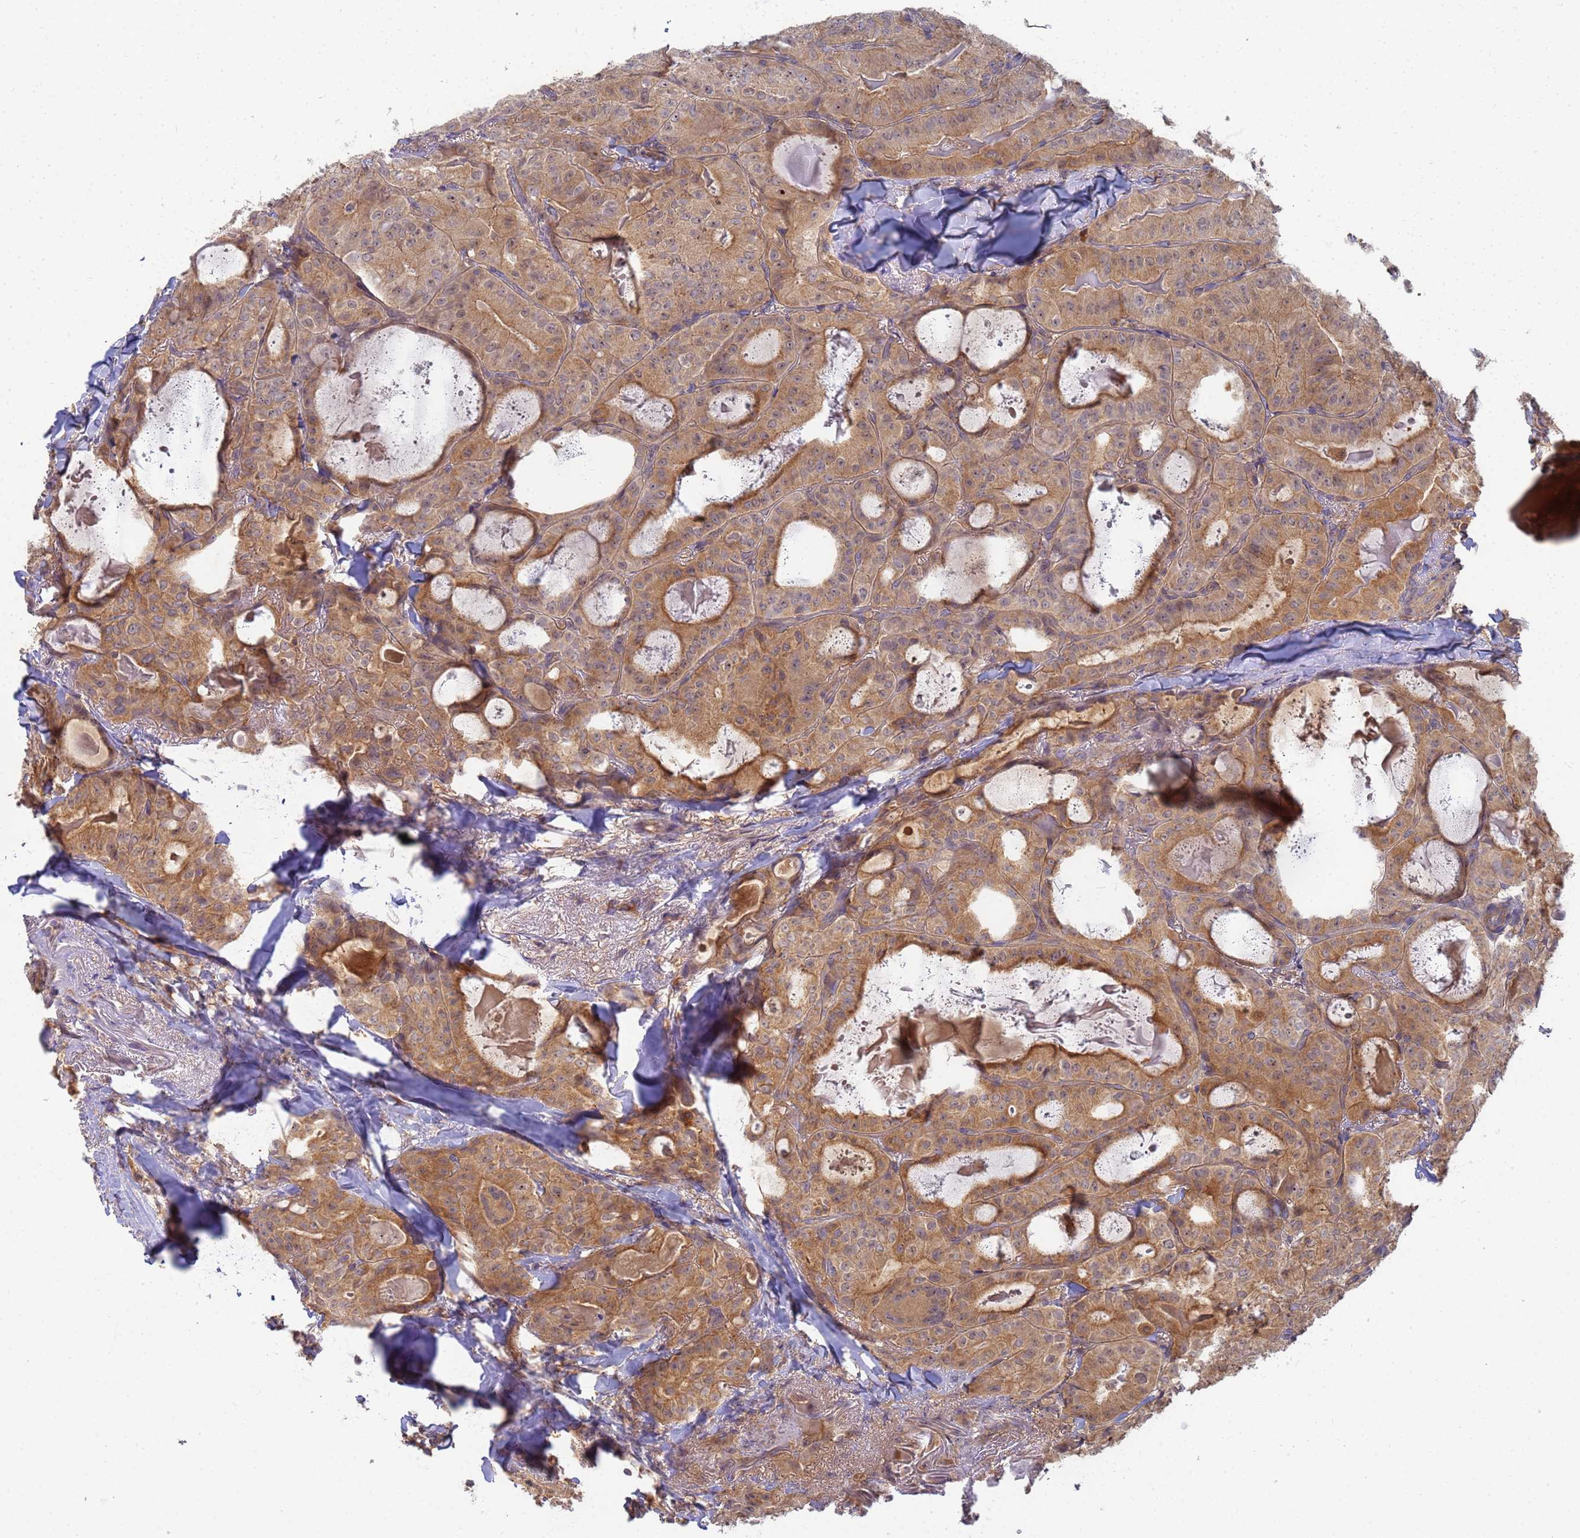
{"staining": {"intensity": "moderate", "quantity": ">75%", "location": "cytoplasmic/membranous"}, "tissue": "thyroid cancer", "cell_type": "Tumor cells", "image_type": "cancer", "snomed": [{"axis": "morphology", "description": "Papillary adenocarcinoma, NOS"}, {"axis": "topography", "description": "Thyroid gland"}], "caption": "Immunohistochemical staining of human papillary adenocarcinoma (thyroid) reveals moderate cytoplasmic/membranous protein expression in approximately >75% of tumor cells. The staining was performed using DAB (3,3'-diaminobenzidine) to visualize the protein expression in brown, while the nuclei were stained in blue with hematoxylin (Magnification: 20x).", "gene": "SHARPIN", "patient": {"sex": "female", "age": 68}}